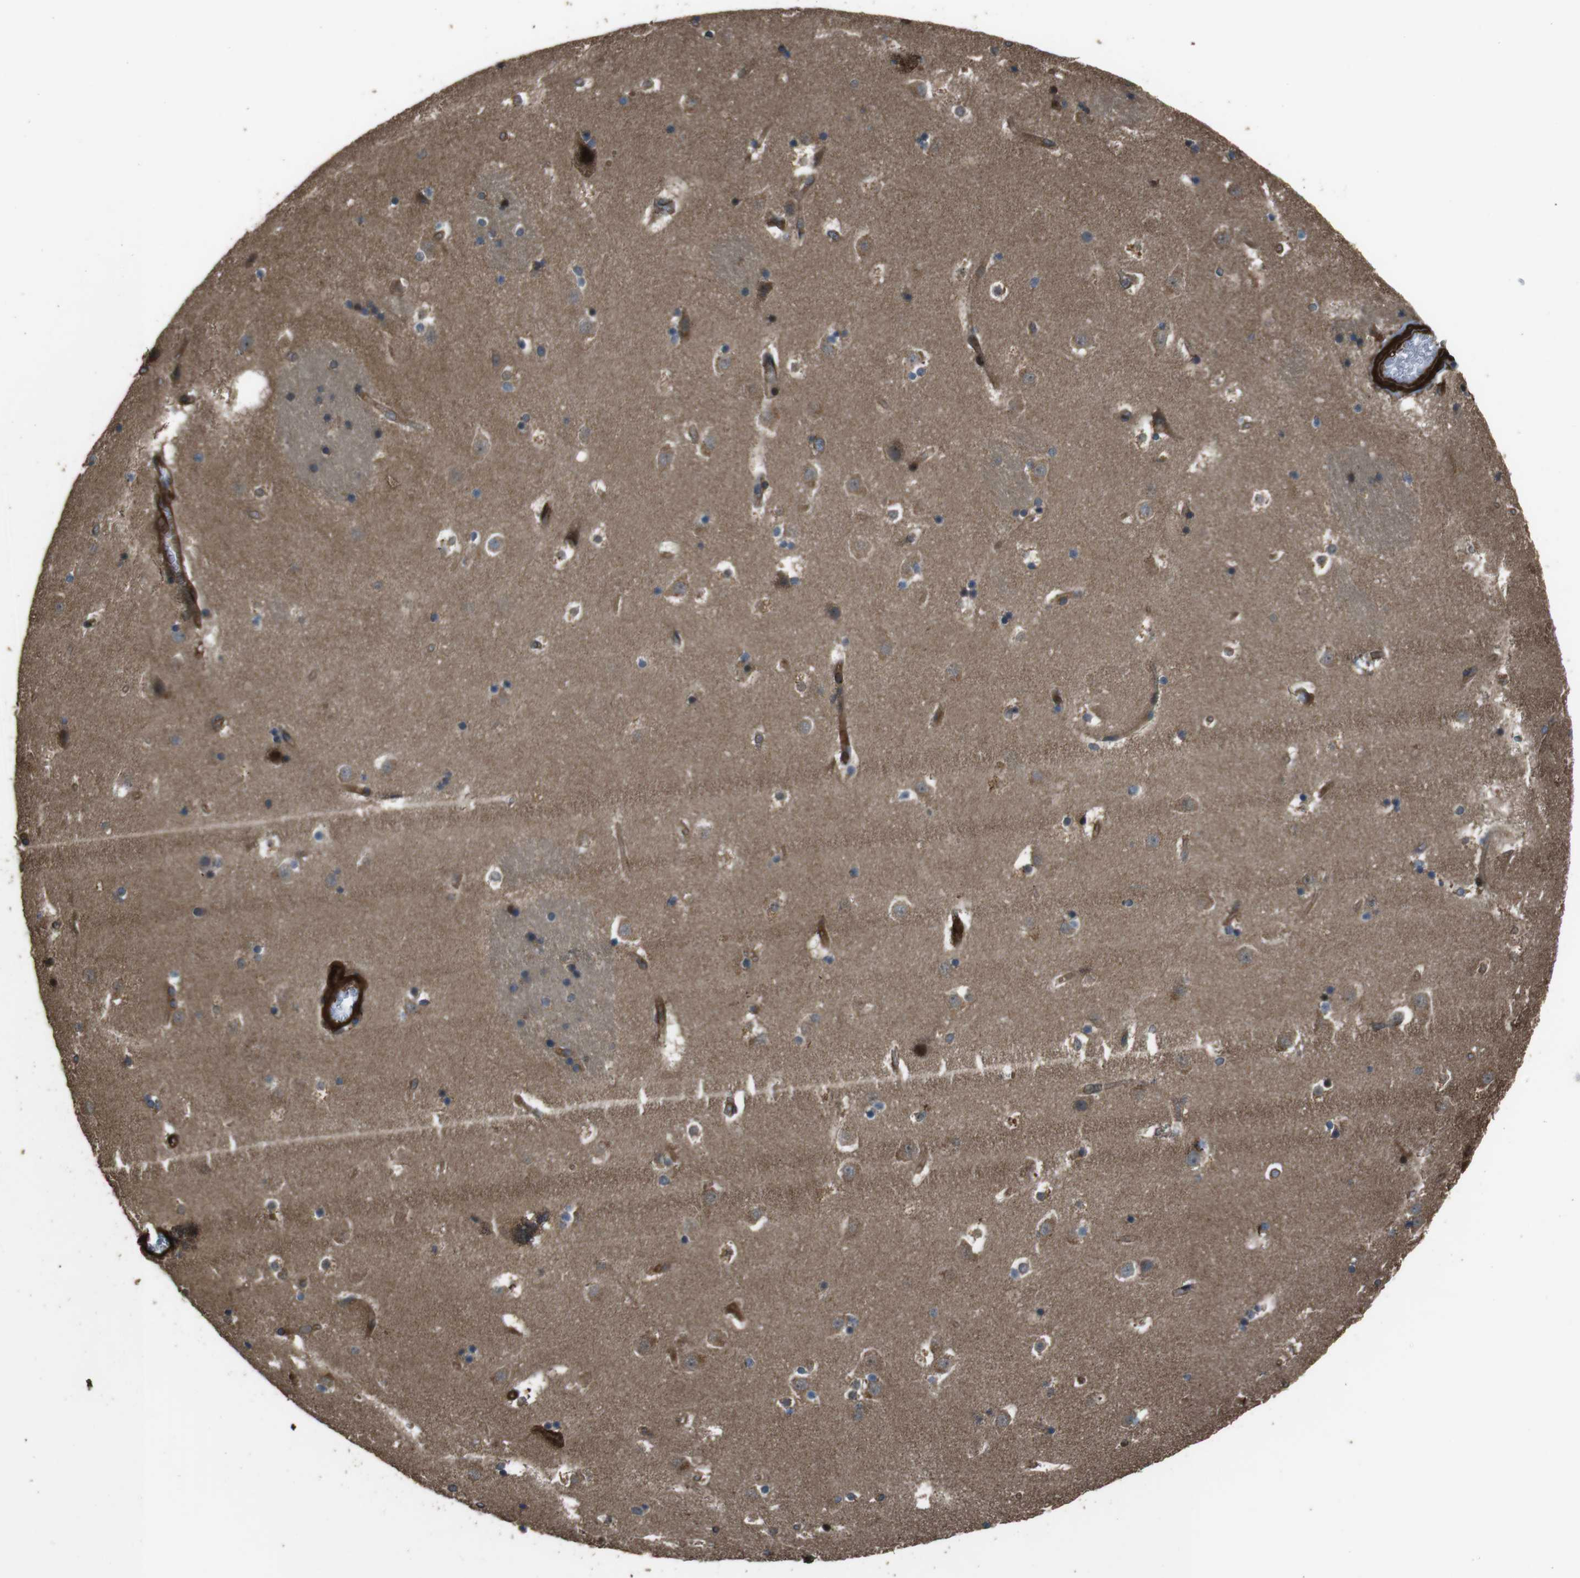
{"staining": {"intensity": "moderate", "quantity": "25%-75%", "location": "cytoplasmic/membranous"}, "tissue": "caudate", "cell_type": "Glial cells", "image_type": "normal", "snomed": [{"axis": "morphology", "description": "Normal tissue, NOS"}, {"axis": "topography", "description": "Lateral ventricle wall"}], "caption": "Human caudate stained with a brown dye shows moderate cytoplasmic/membranous positive positivity in approximately 25%-75% of glial cells.", "gene": "MSRB3", "patient": {"sex": "male", "age": 45}}